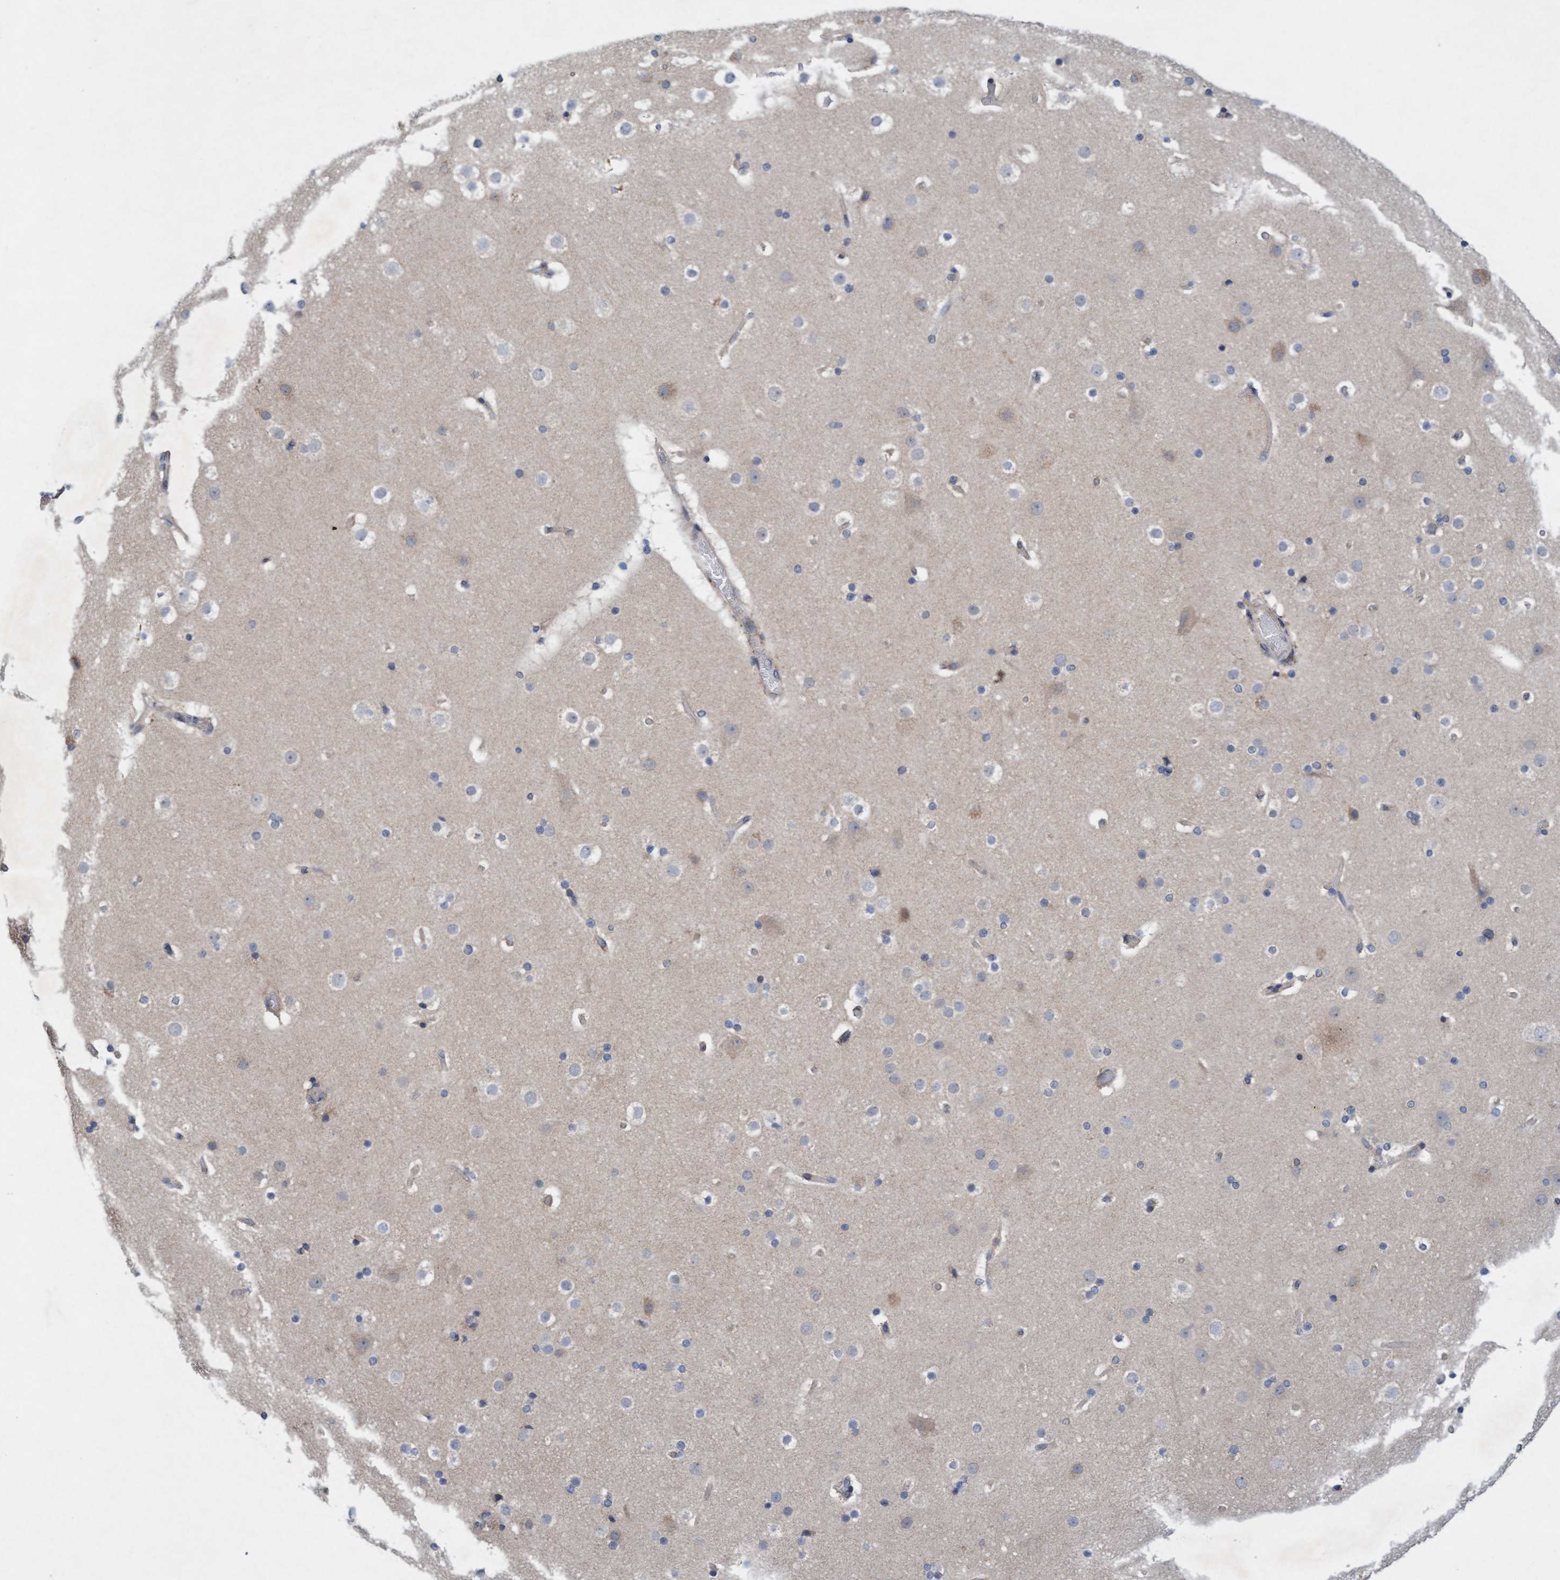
{"staining": {"intensity": "moderate", "quantity": "<25%", "location": "cytoplasmic/membranous"}, "tissue": "cerebral cortex", "cell_type": "Endothelial cells", "image_type": "normal", "snomed": [{"axis": "morphology", "description": "Normal tissue, NOS"}, {"axis": "topography", "description": "Cerebral cortex"}], "caption": "IHC histopathology image of unremarkable cerebral cortex: human cerebral cortex stained using immunohistochemistry reveals low levels of moderate protein expression localized specifically in the cytoplasmic/membranous of endothelial cells, appearing as a cytoplasmic/membranous brown color.", "gene": "DDHD2", "patient": {"sex": "male", "age": 57}}